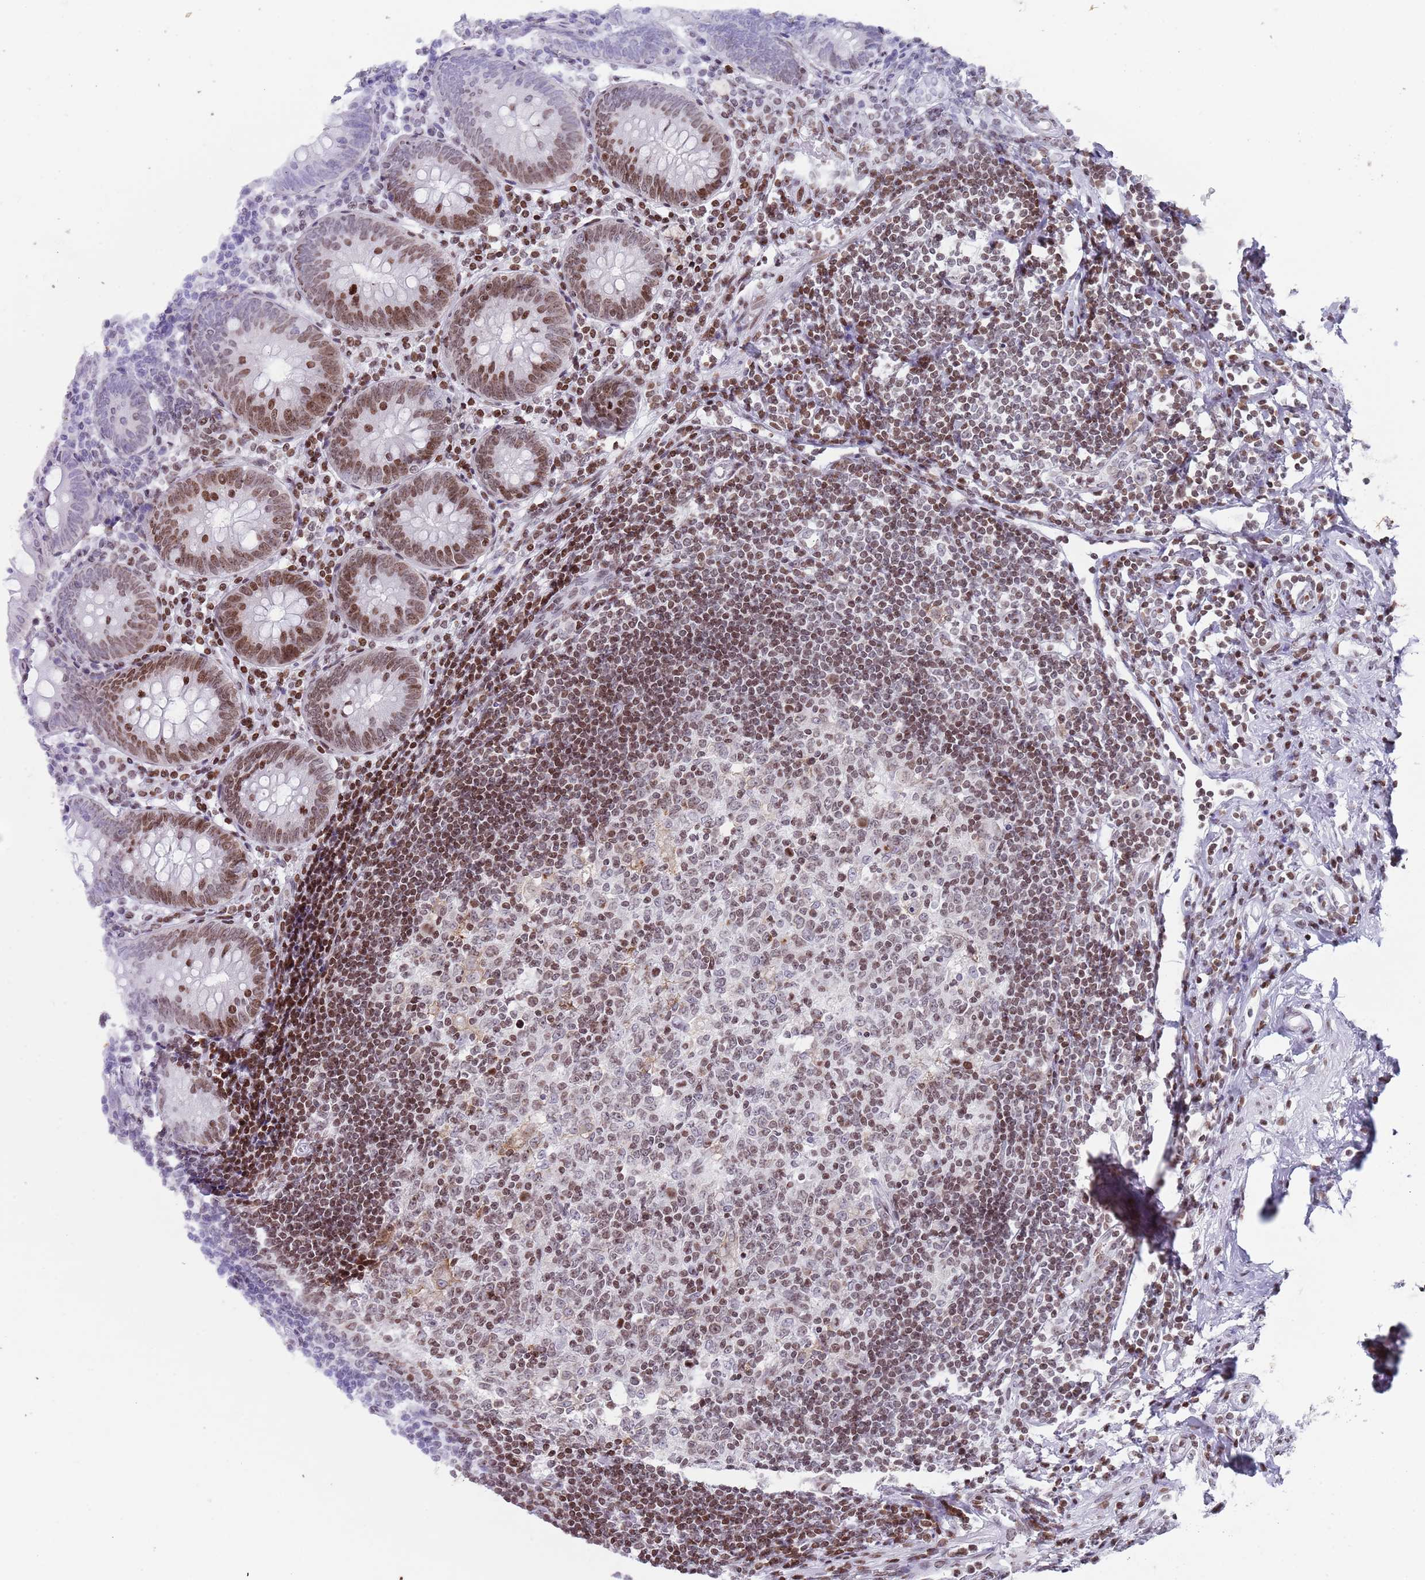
{"staining": {"intensity": "moderate", "quantity": ">75%", "location": "nuclear"}, "tissue": "appendix", "cell_type": "Glandular cells", "image_type": "normal", "snomed": [{"axis": "morphology", "description": "Normal tissue, NOS"}, {"axis": "topography", "description": "Appendix"}], "caption": "The micrograph demonstrates staining of normal appendix, revealing moderate nuclear protein positivity (brown color) within glandular cells. Nuclei are stained in blue.", "gene": "ENSG00000285547", "patient": {"sex": "female", "age": 54}}